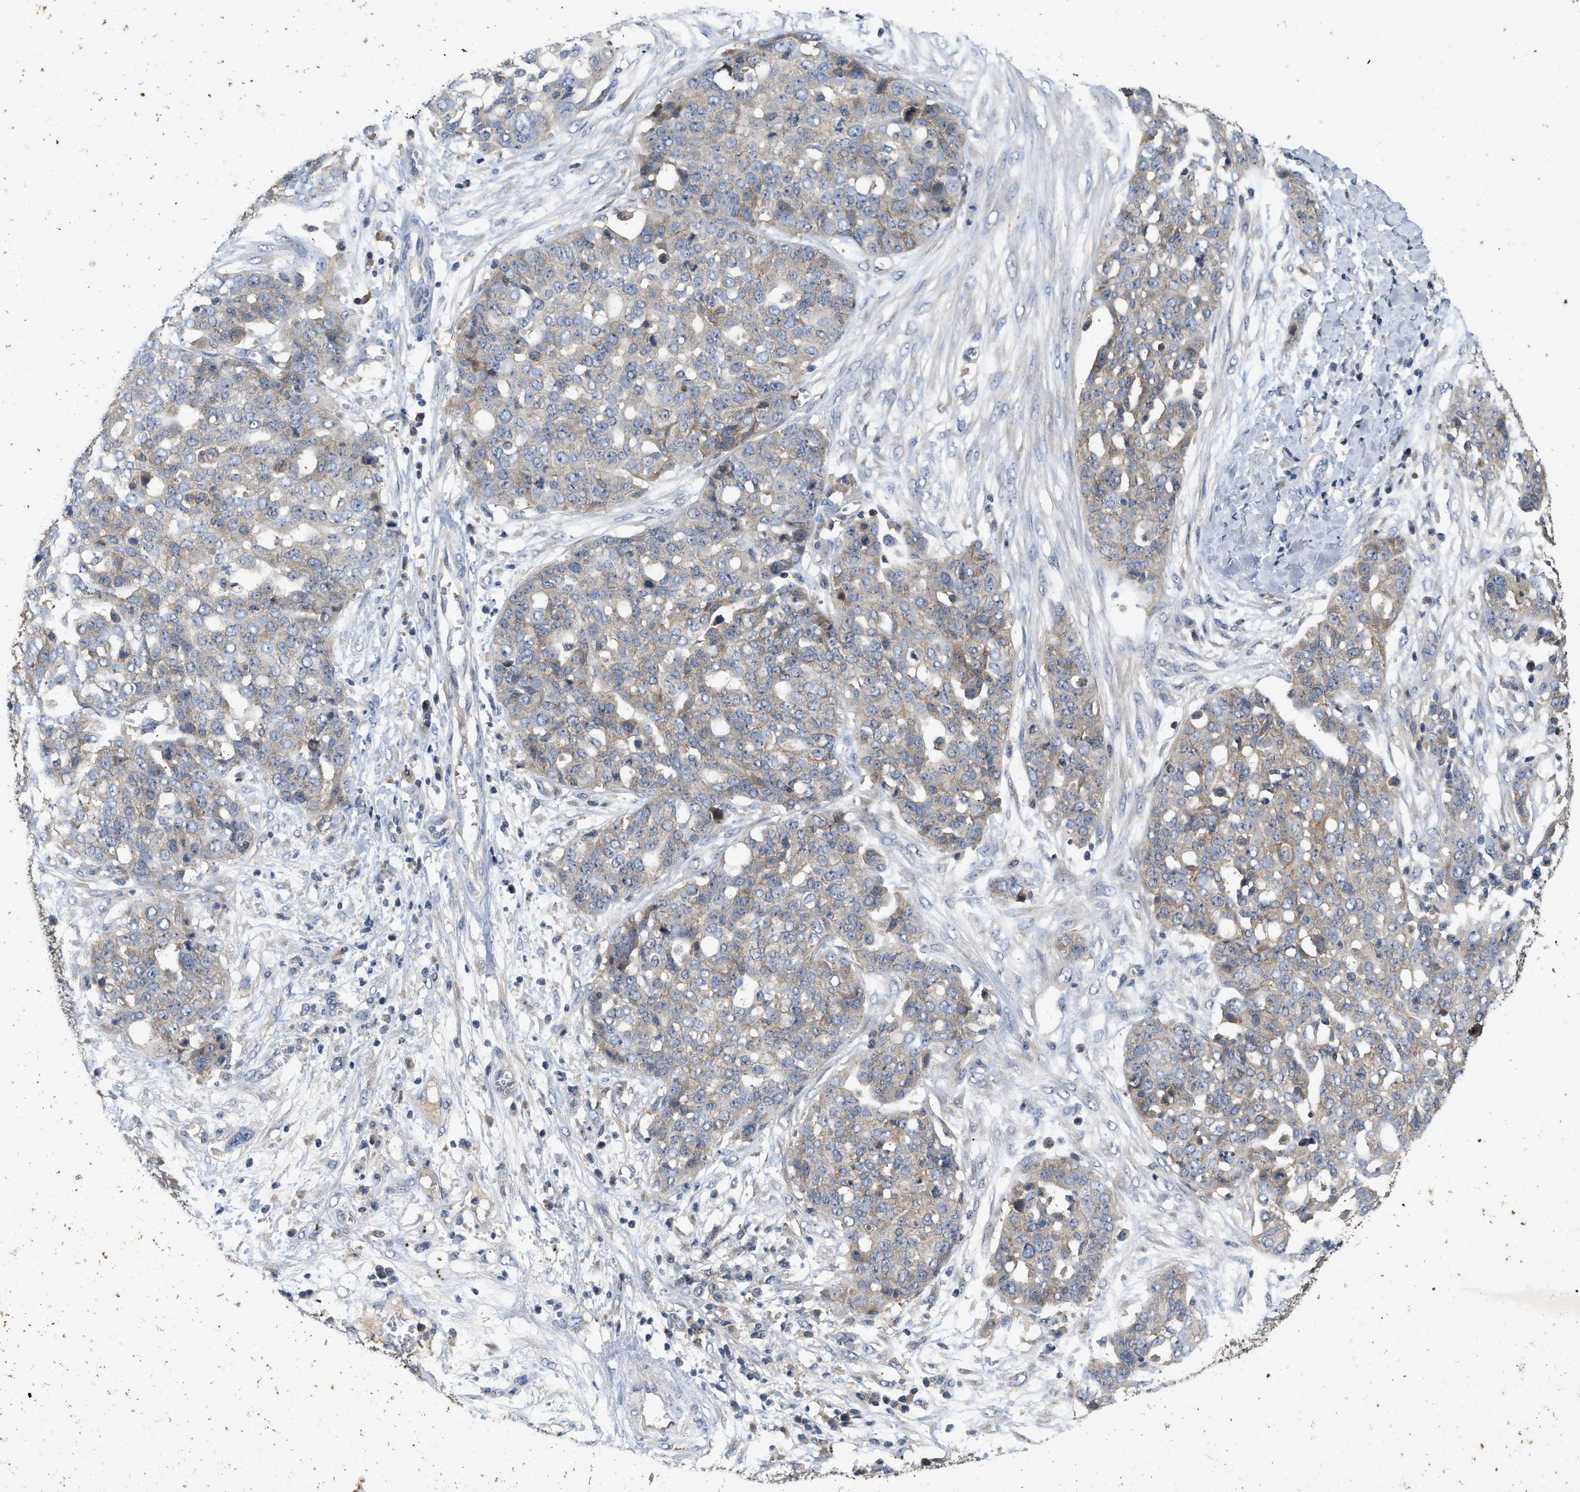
{"staining": {"intensity": "weak", "quantity": "<25%", "location": "cytoplasmic/membranous"}, "tissue": "ovarian cancer", "cell_type": "Tumor cells", "image_type": "cancer", "snomed": [{"axis": "morphology", "description": "Cystadenocarcinoma, serous, NOS"}, {"axis": "topography", "description": "Soft tissue"}, {"axis": "topography", "description": "Ovary"}], "caption": "Immunohistochemistry (IHC) histopathology image of ovarian serous cystadenocarcinoma stained for a protein (brown), which demonstrates no staining in tumor cells.", "gene": "LPAR2", "patient": {"sex": "female", "age": 57}}